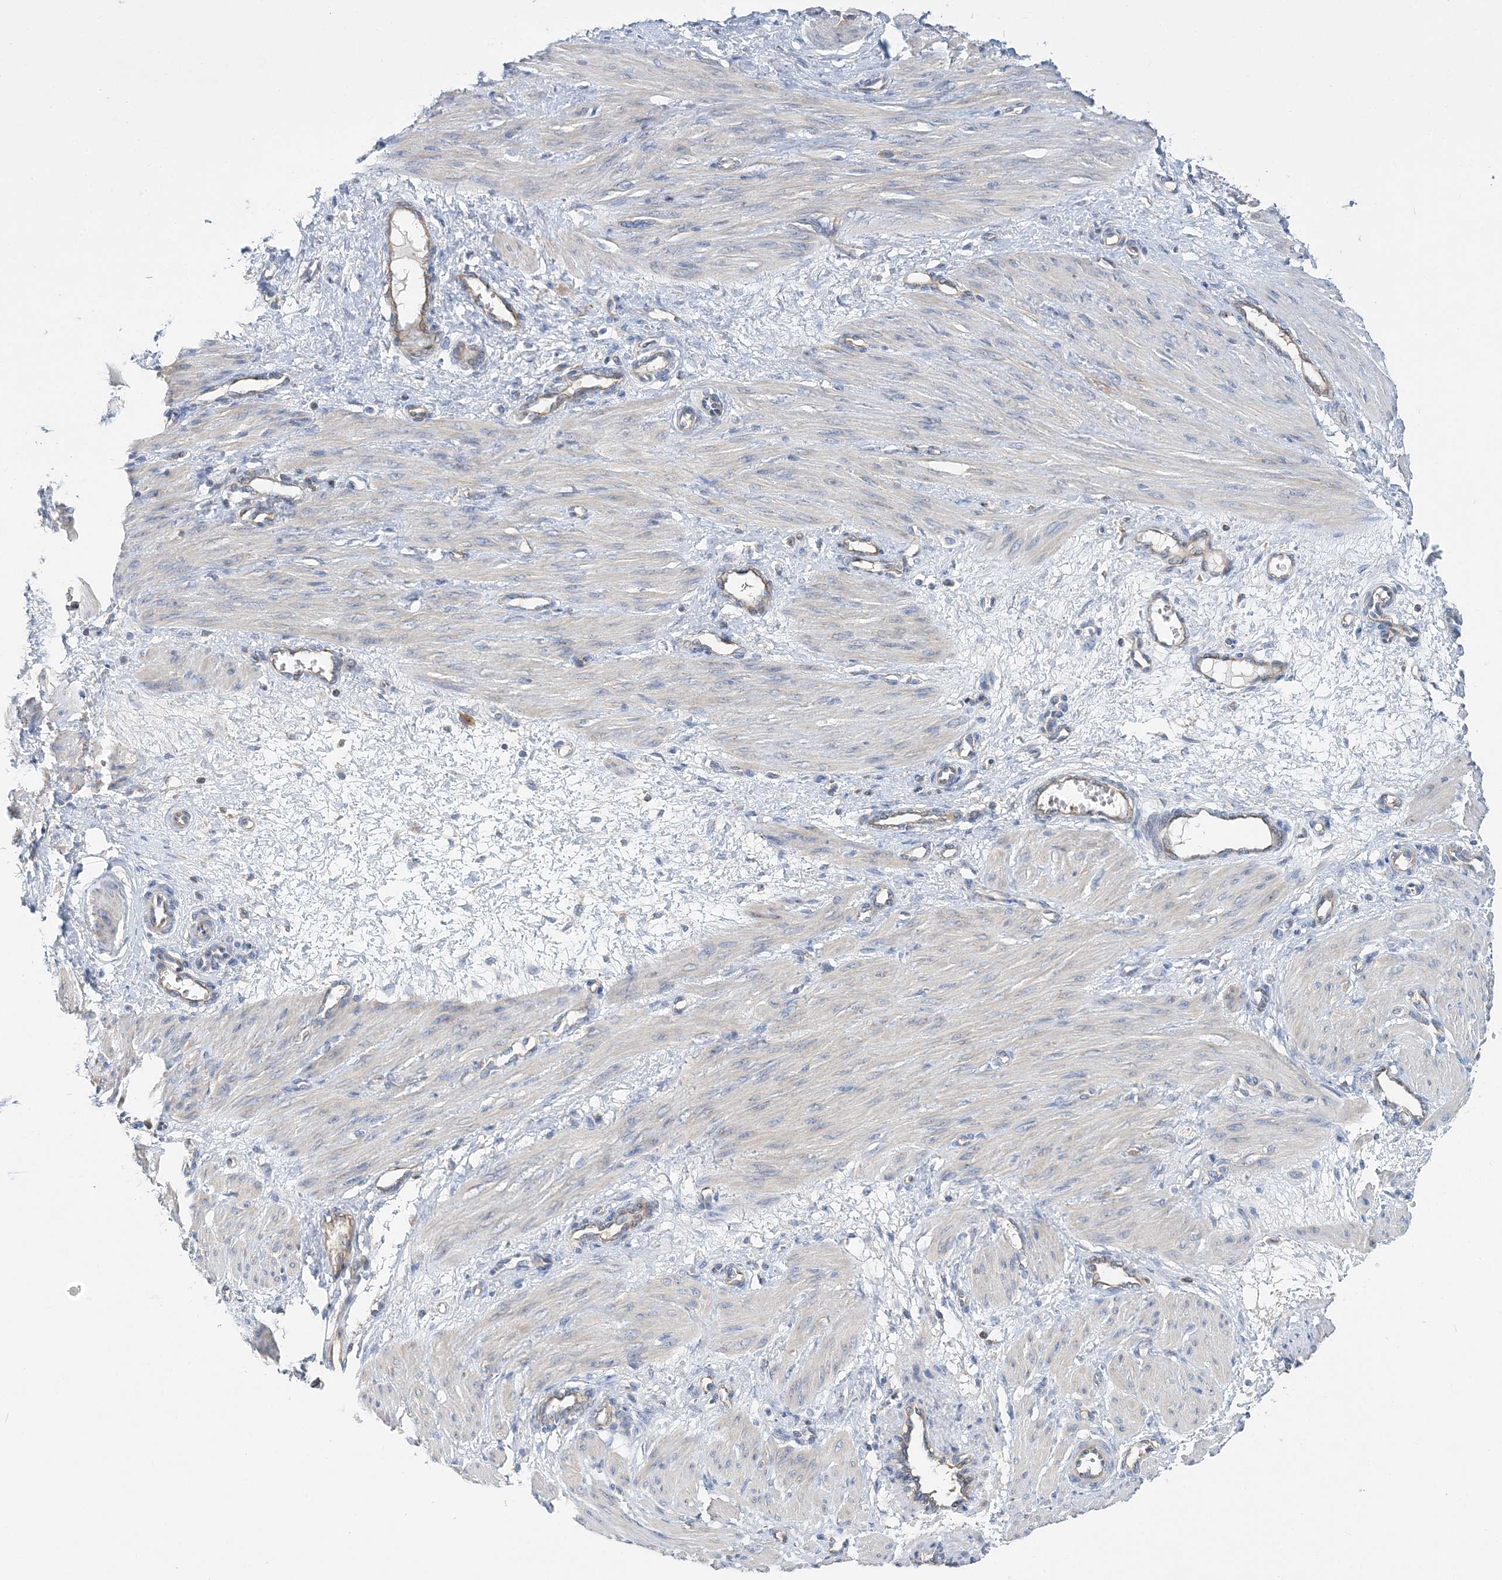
{"staining": {"intensity": "negative", "quantity": "none", "location": "none"}, "tissue": "smooth muscle", "cell_type": "Smooth muscle cells", "image_type": "normal", "snomed": [{"axis": "morphology", "description": "Normal tissue, NOS"}, {"axis": "topography", "description": "Endometrium"}], "caption": "High power microscopy photomicrograph of an immunohistochemistry micrograph of normal smooth muscle, revealing no significant expression in smooth muscle cells.", "gene": "FAM114A2", "patient": {"sex": "female", "age": 33}}